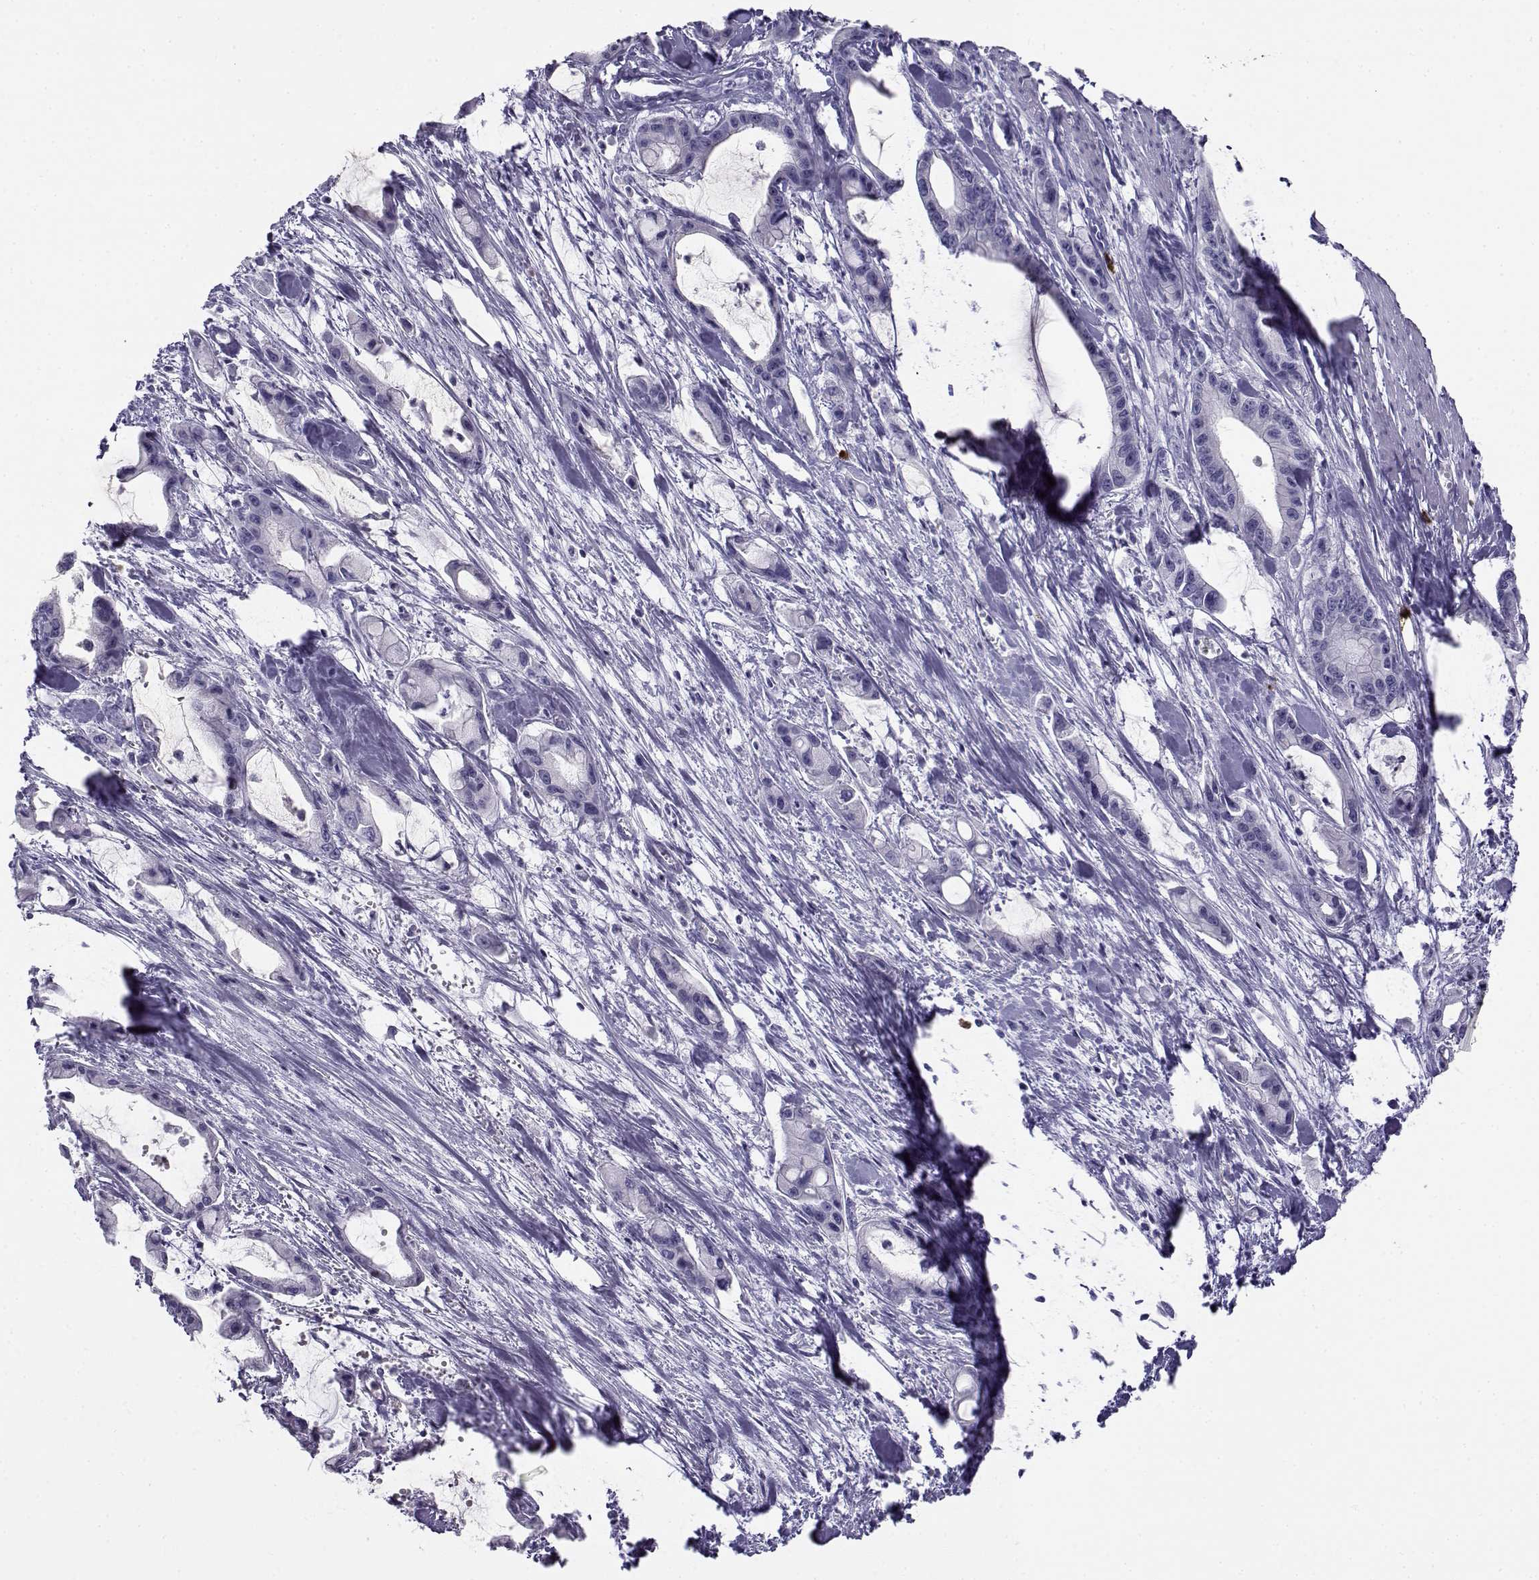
{"staining": {"intensity": "negative", "quantity": "none", "location": "none"}, "tissue": "pancreatic cancer", "cell_type": "Tumor cells", "image_type": "cancer", "snomed": [{"axis": "morphology", "description": "Adenocarcinoma, NOS"}, {"axis": "topography", "description": "Pancreas"}], "caption": "The immunohistochemistry (IHC) histopathology image has no significant staining in tumor cells of pancreatic cancer (adenocarcinoma) tissue.", "gene": "CABS1", "patient": {"sex": "male", "age": 48}}